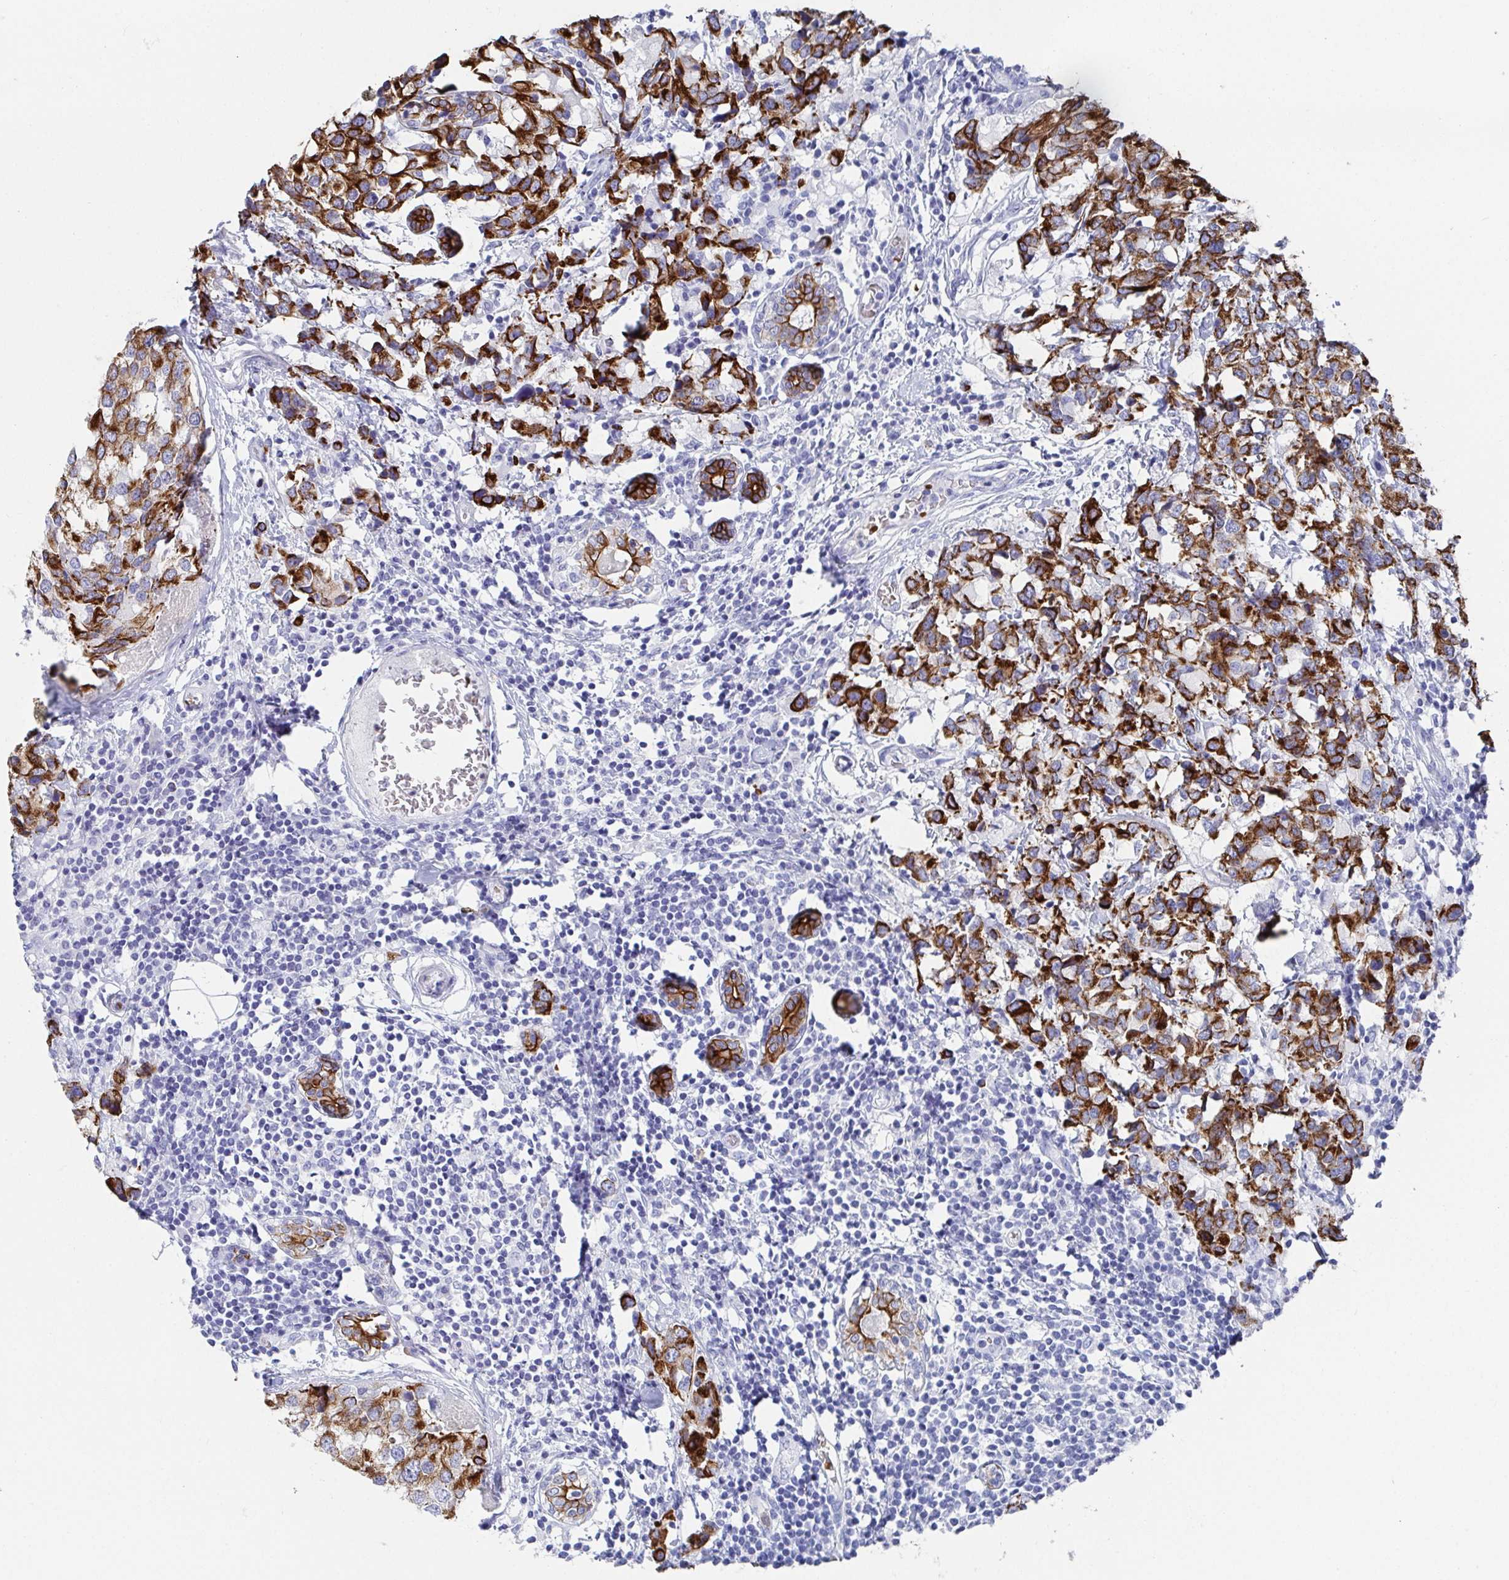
{"staining": {"intensity": "strong", "quantity": ">75%", "location": "cytoplasmic/membranous"}, "tissue": "breast cancer", "cell_type": "Tumor cells", "image_type": "cancer", "snomed": [{"axis": "morphology", "description": "Lobular carcinoma"}, {"axis": "topography", "description": "Breast"}], "caption": "Breast cancer stained for a protein (brown) demonstrates strong cytoplasmic/membranous positive staining in approximately >75% of tumor cells.", "gene": "CLDN8", "patient": {"sex": "female", "age": 59}}